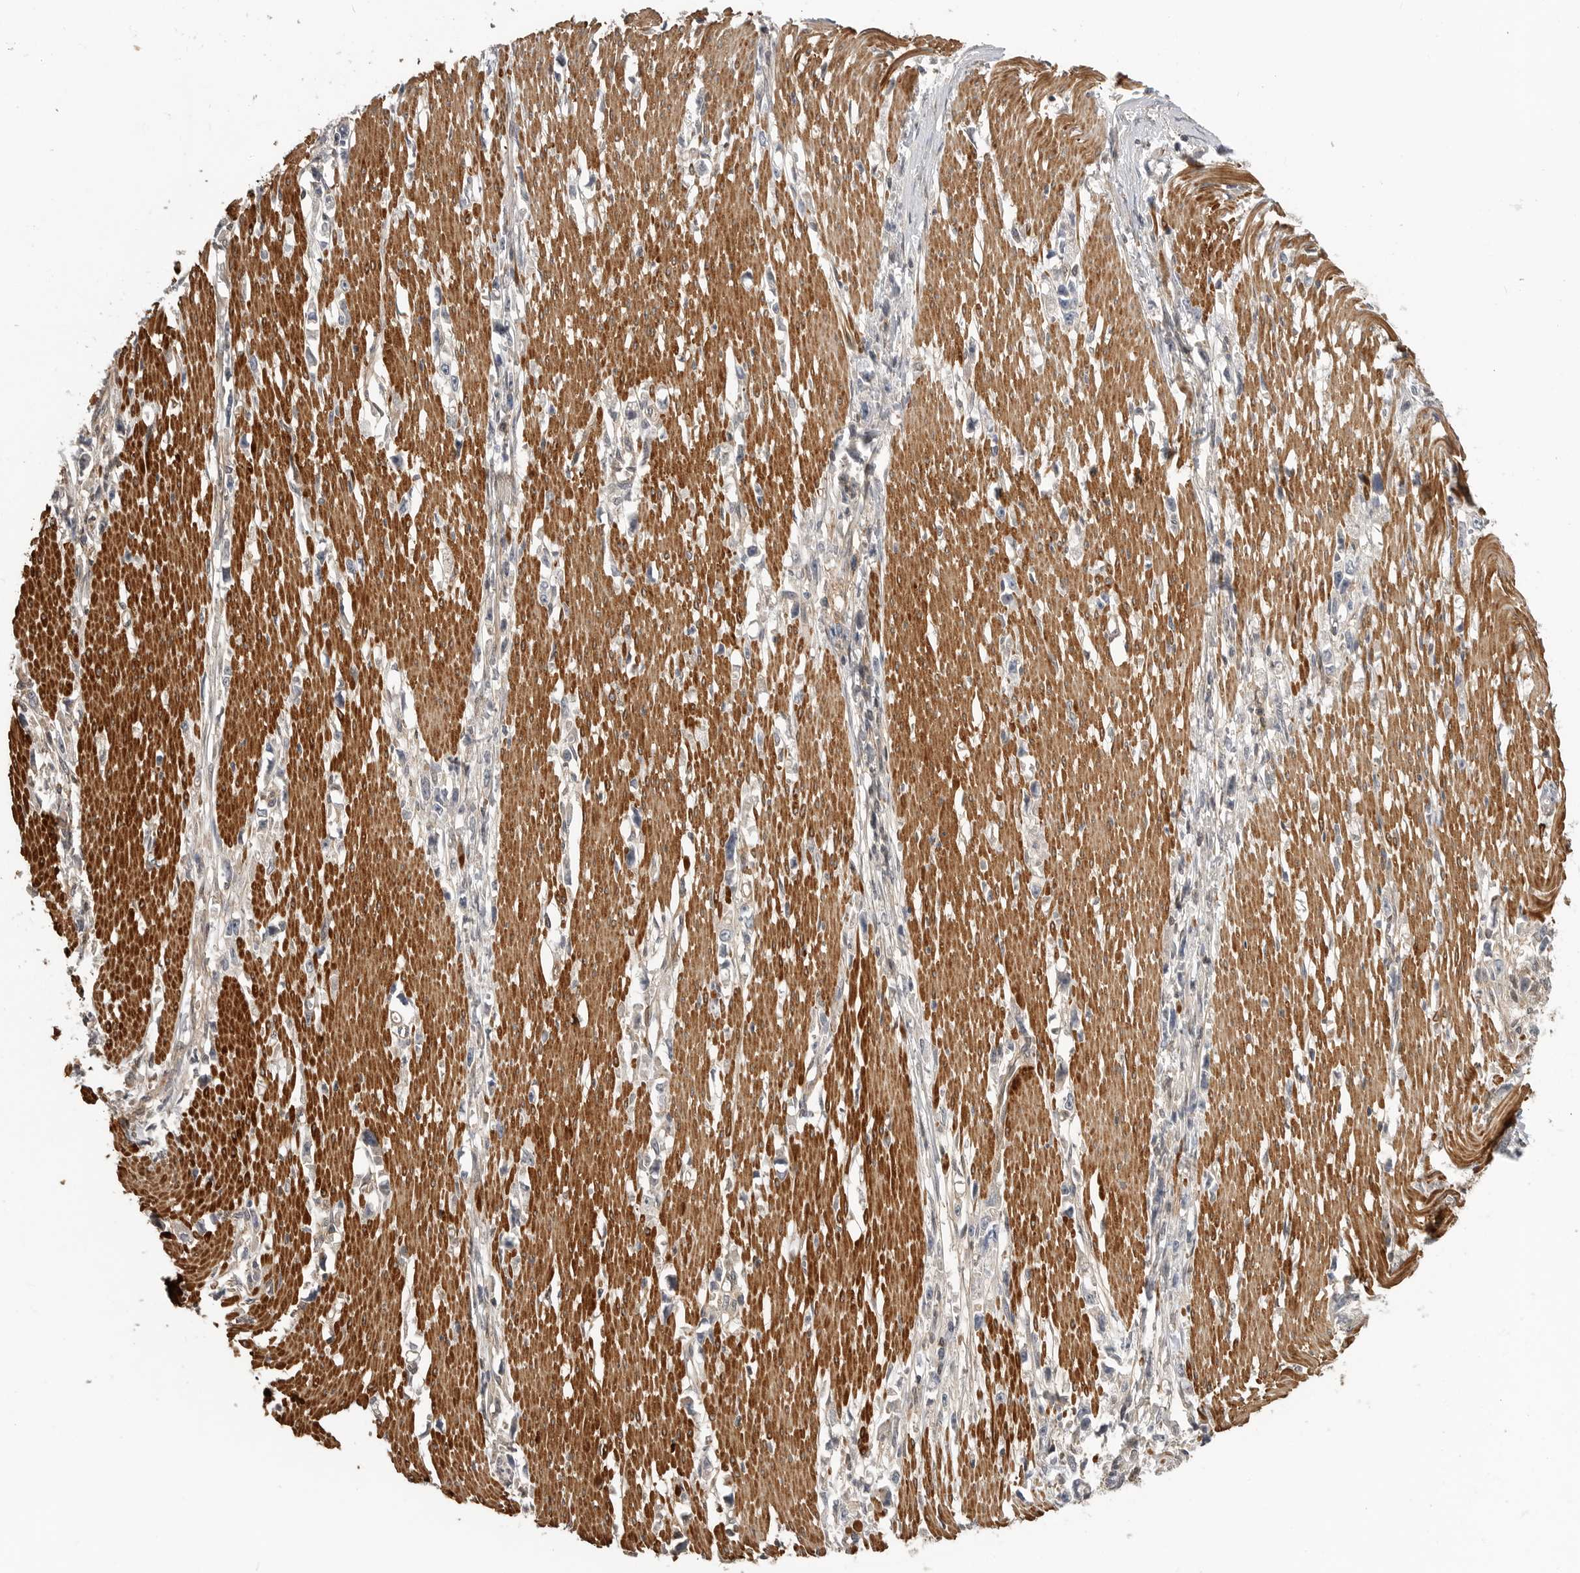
{"staining": {"intensity": "negative", "quantity": "none", "location": "none"}, "tissue": "stomach cancer", "cell_type": "Tumor cells", "image_type": "cancer", "snomed": [{"axis": "morphology", "description": "Adenocarcinoma, NOS"}, {"axis": "topography", "description": "Stomach"}], "caption": "Human adenocarcinoma (stomach) stained for a protein using IHC exhibits no expression in tumor cells.", "gene": "TRIM56", "patient": {"sex": "female", "age": 59}}